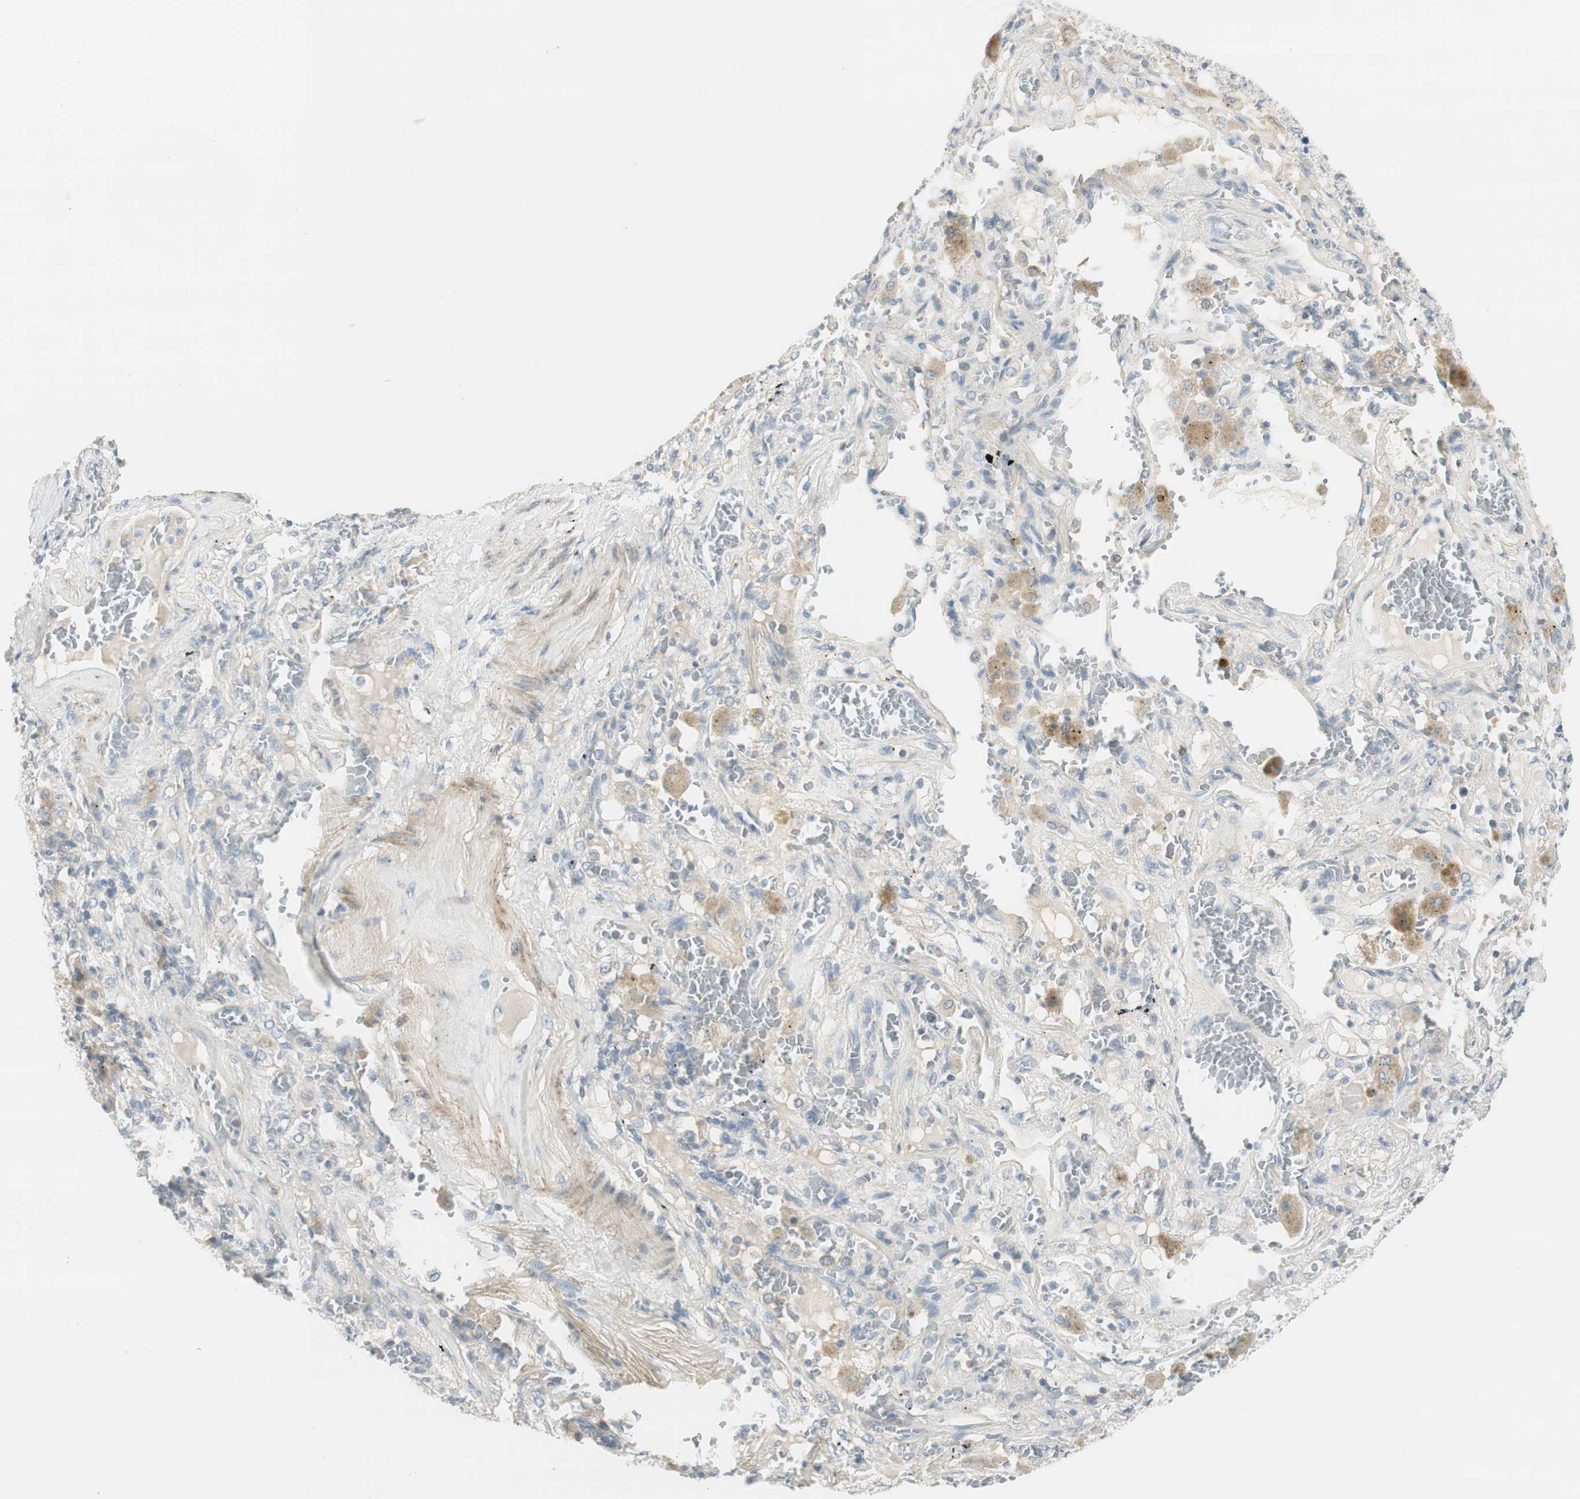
{"staining": {"intensity": "negative", "quantity": "none", "location": "none"}, "tissue": "lung cancer", "cell_type": "Tumor cells", "image_type": "cancer", "snomed": [{"axis": "morphology", "description": "Squamous cell carcinoma, NOS"}, {"axis": "topography", "description": "Lung"}], "caption": "High magnification brightfield microscopy of lung squamous cell carcinoma stained with DAB (3,3'-diaminobenzidine) (brown) and counterstained with hematoxylin (blue): tumor cells show no significant positivity. The staining was performed using DAB to visualize the protein expression in brown, while the nuclei were stained in blue with hematoxylin (Magnification: 20x).", "gene": "TACR3", "patient": {"sex": "male", "age": 57}}